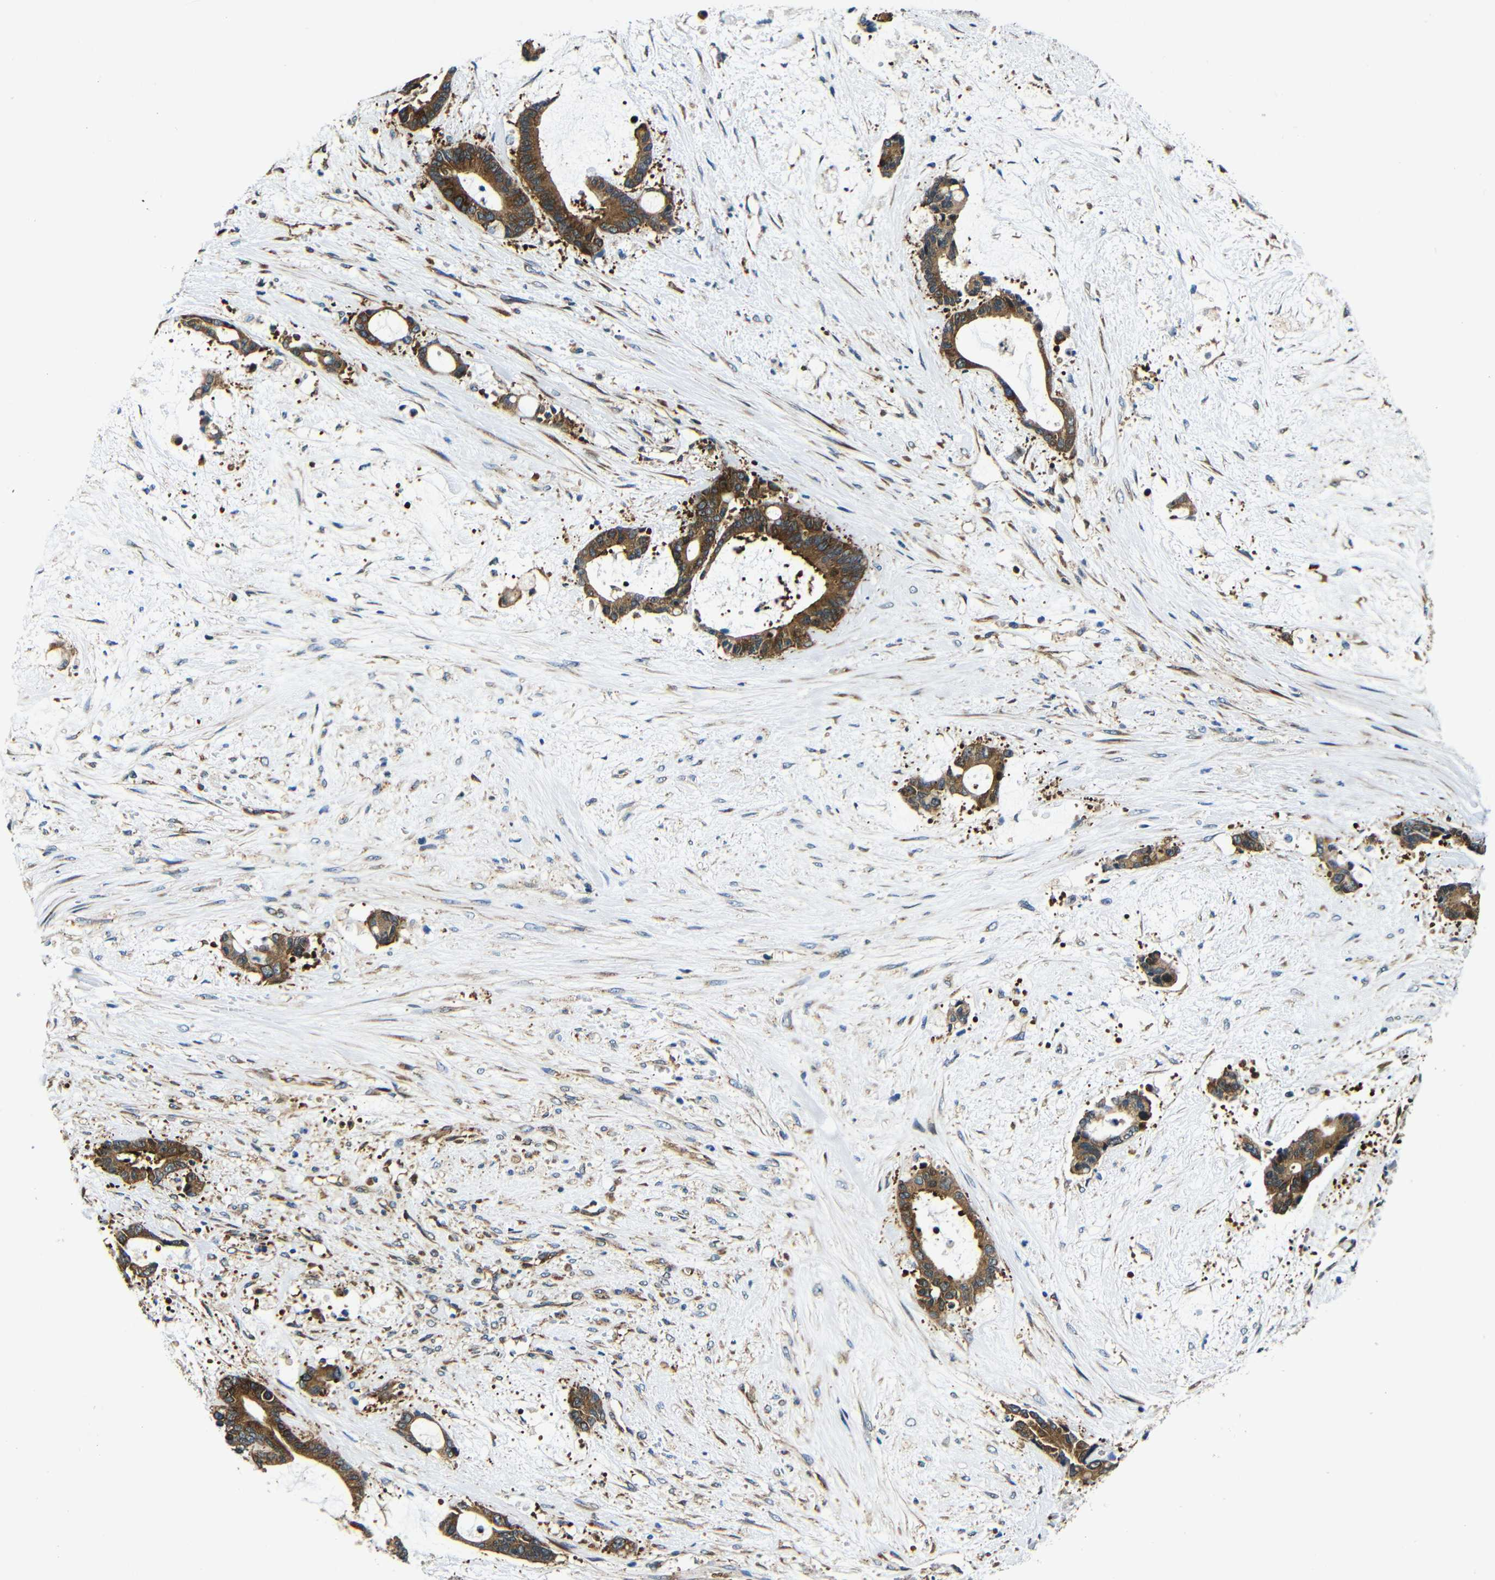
{"staining": {"intensity": "moderate", "quantity": ">75%", "location": "cytoplasmic/membranous"}, "tissue": "liver cancer", "cell_type": "Tumor cells", "image_type": "cancer", "snomed": [{"axis": "morphology", "description": "Normal tissue, NOS"}, {"axis": "morphology", "description": "Cholangiocarcinoma"}, {"axis": "topography", "description": "Liver"}, {"axis": "topography", "description": "Peripheral nerve tissue"}], "caption": "The photomicrograph reveals immunohistochemical staining of liver cholangiocarcinoma. There is moderate cytoplasmic/membranous staining is seen in approximately >75% of tumor cells. The protein of interest is shown in brown color, while the nuclei are stained blue.", "gene": "ABCE1", "patient": {"sex": "female", "age": 73}}